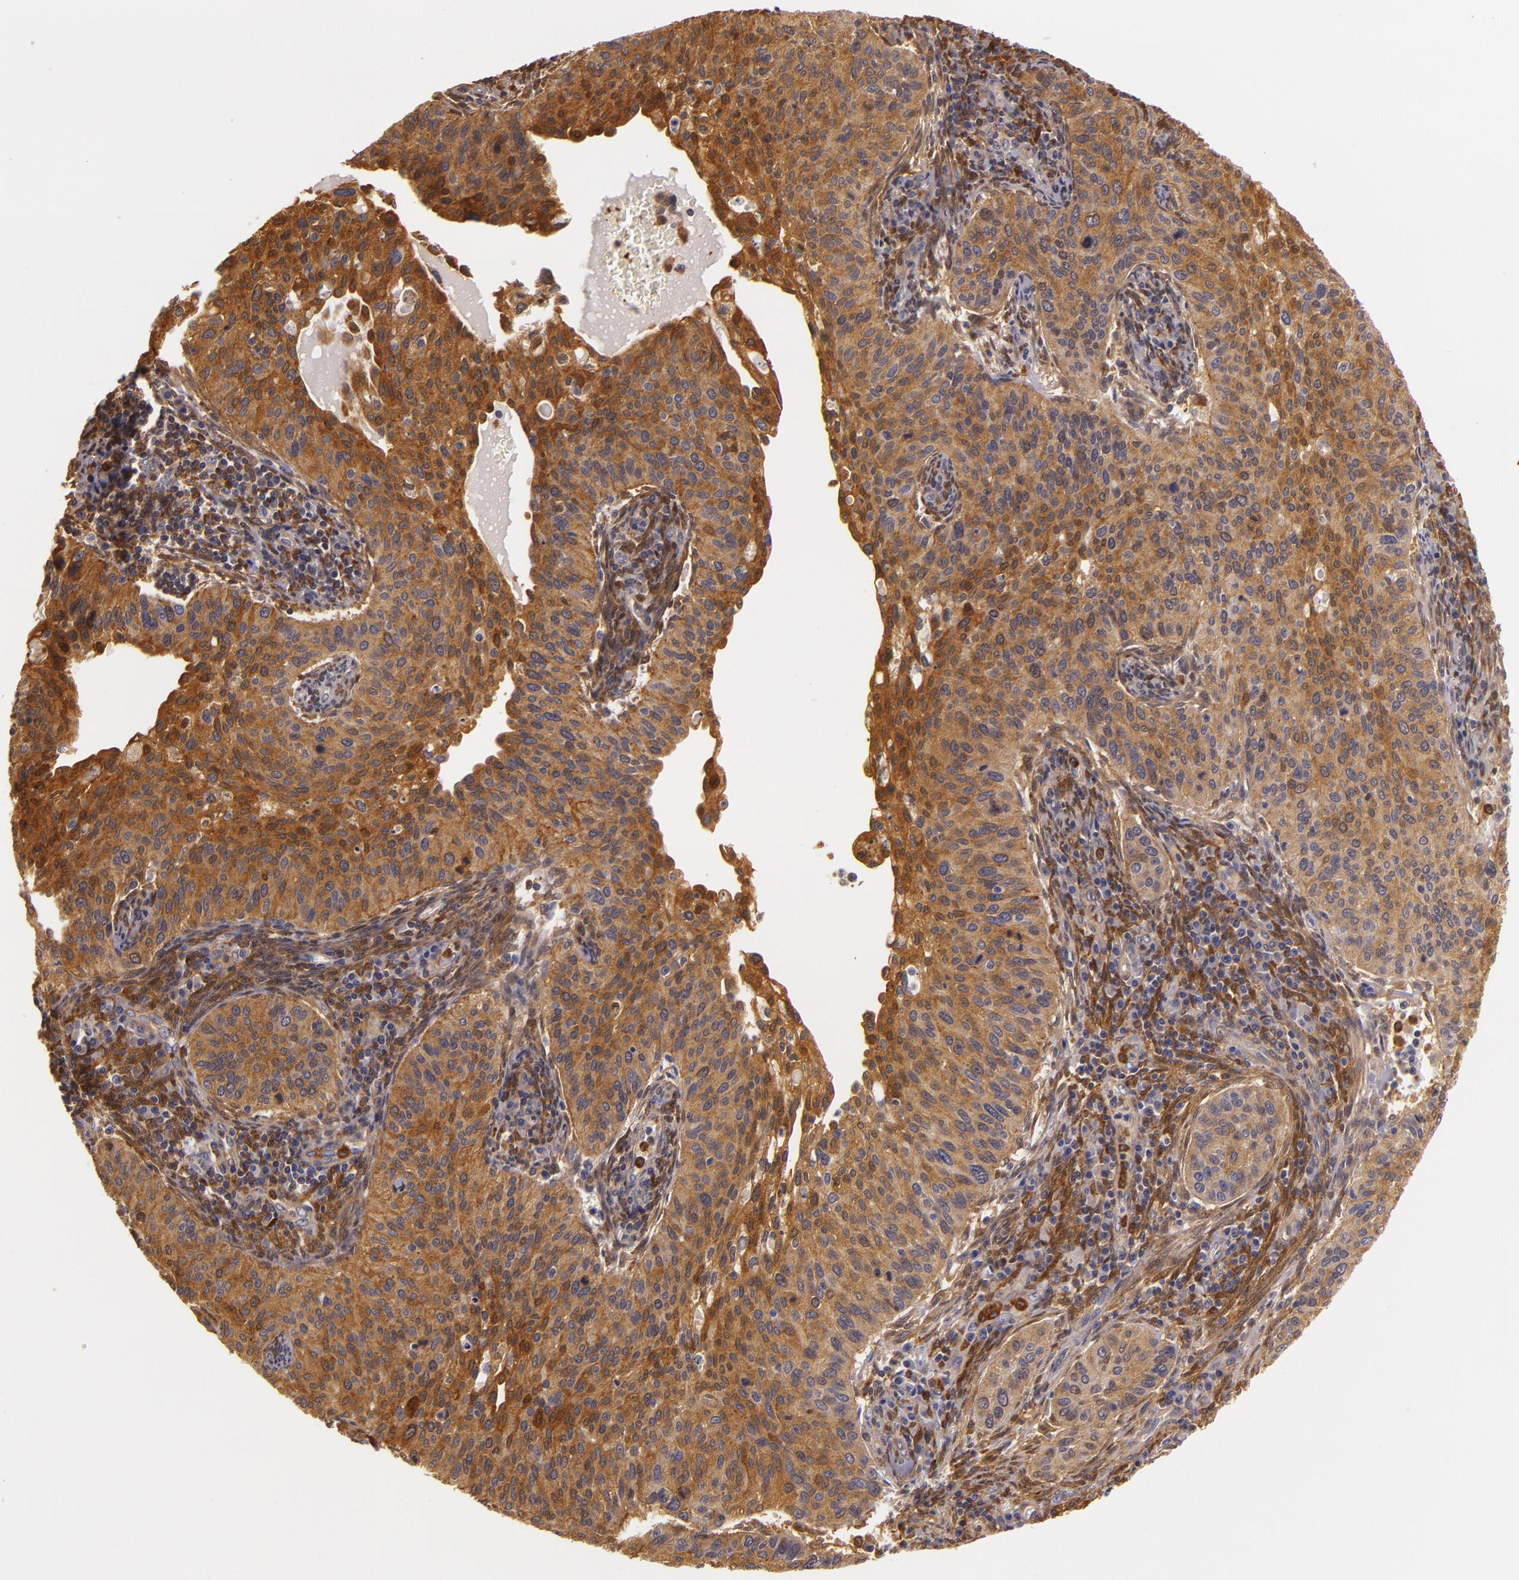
{"staining": {"intensity": "strong", "quantity": ">75%", "location": "cytoplasmic/membranous"}, "tissue": "cervical cancer", "cell_type": "Tumor cells", "image_type": "cancer", "snomed": [{"axis": "morphology", "description": "Adenocarcinoma, NOS"}, {"axis": "topography", "description": "Cervix"}], "caption": "Protein expression analysis of human cervical cancer (adenocarcinoma) reveals strong cytoplasmic/membranous expression in approximately >75% of tumor cells.", "gene": "TOM1", "patient": {"sex": "female", "age": 29}}